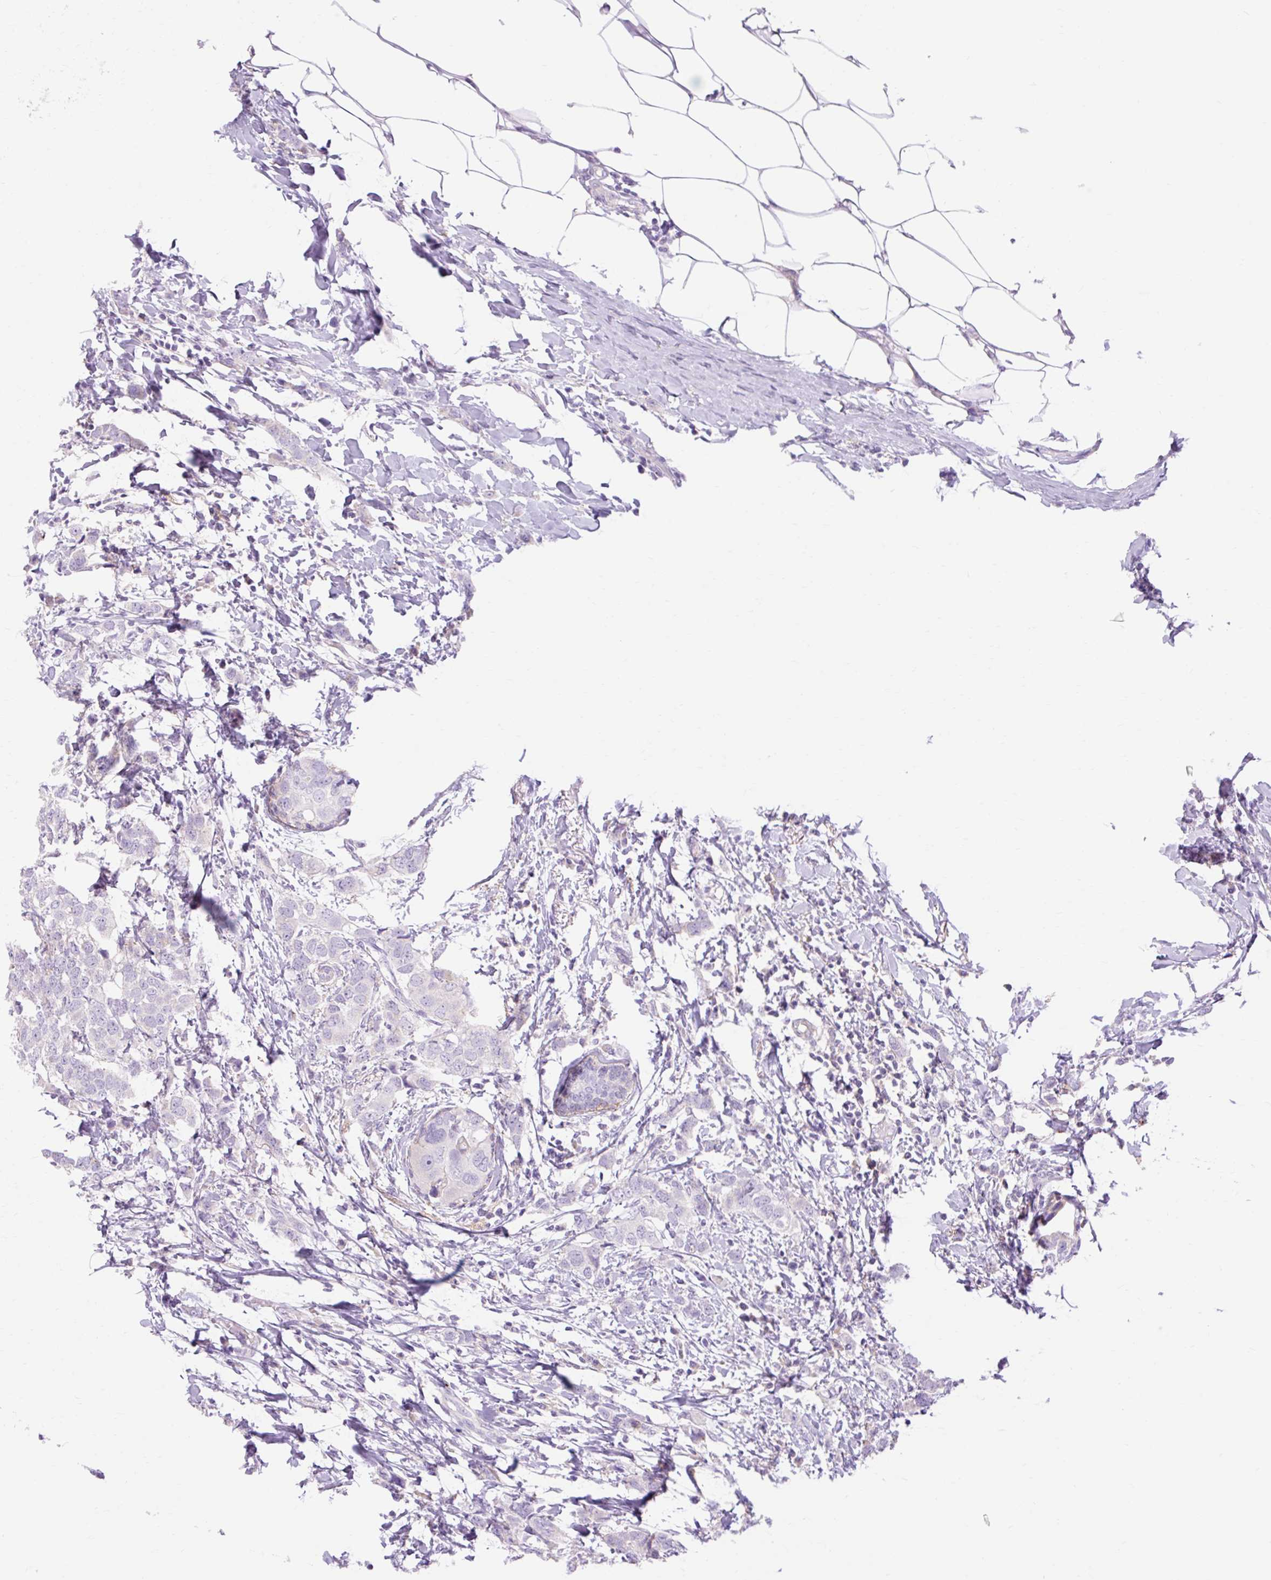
{"staining": {"intensity": "negative", "quantity": "none", "location": "none"}, "tissue": "breast cancer", "cell_type": "Tumor cells", "image_type": "cancer", "snomed": [{"axis": "morphology", "description": "Duct carcinoma"}, {"axis": "topography", "description": "Breast"}], "caption": "This is a photomicrograph of IHC staining of breast cancer, which shows no positivity in tumor cells. (Immunohistochemistry (ihc), brightfield microscopy, high magnification).", "gene": "CORO7-PAM16", "patient": {"sex": "female", "age": 50}}